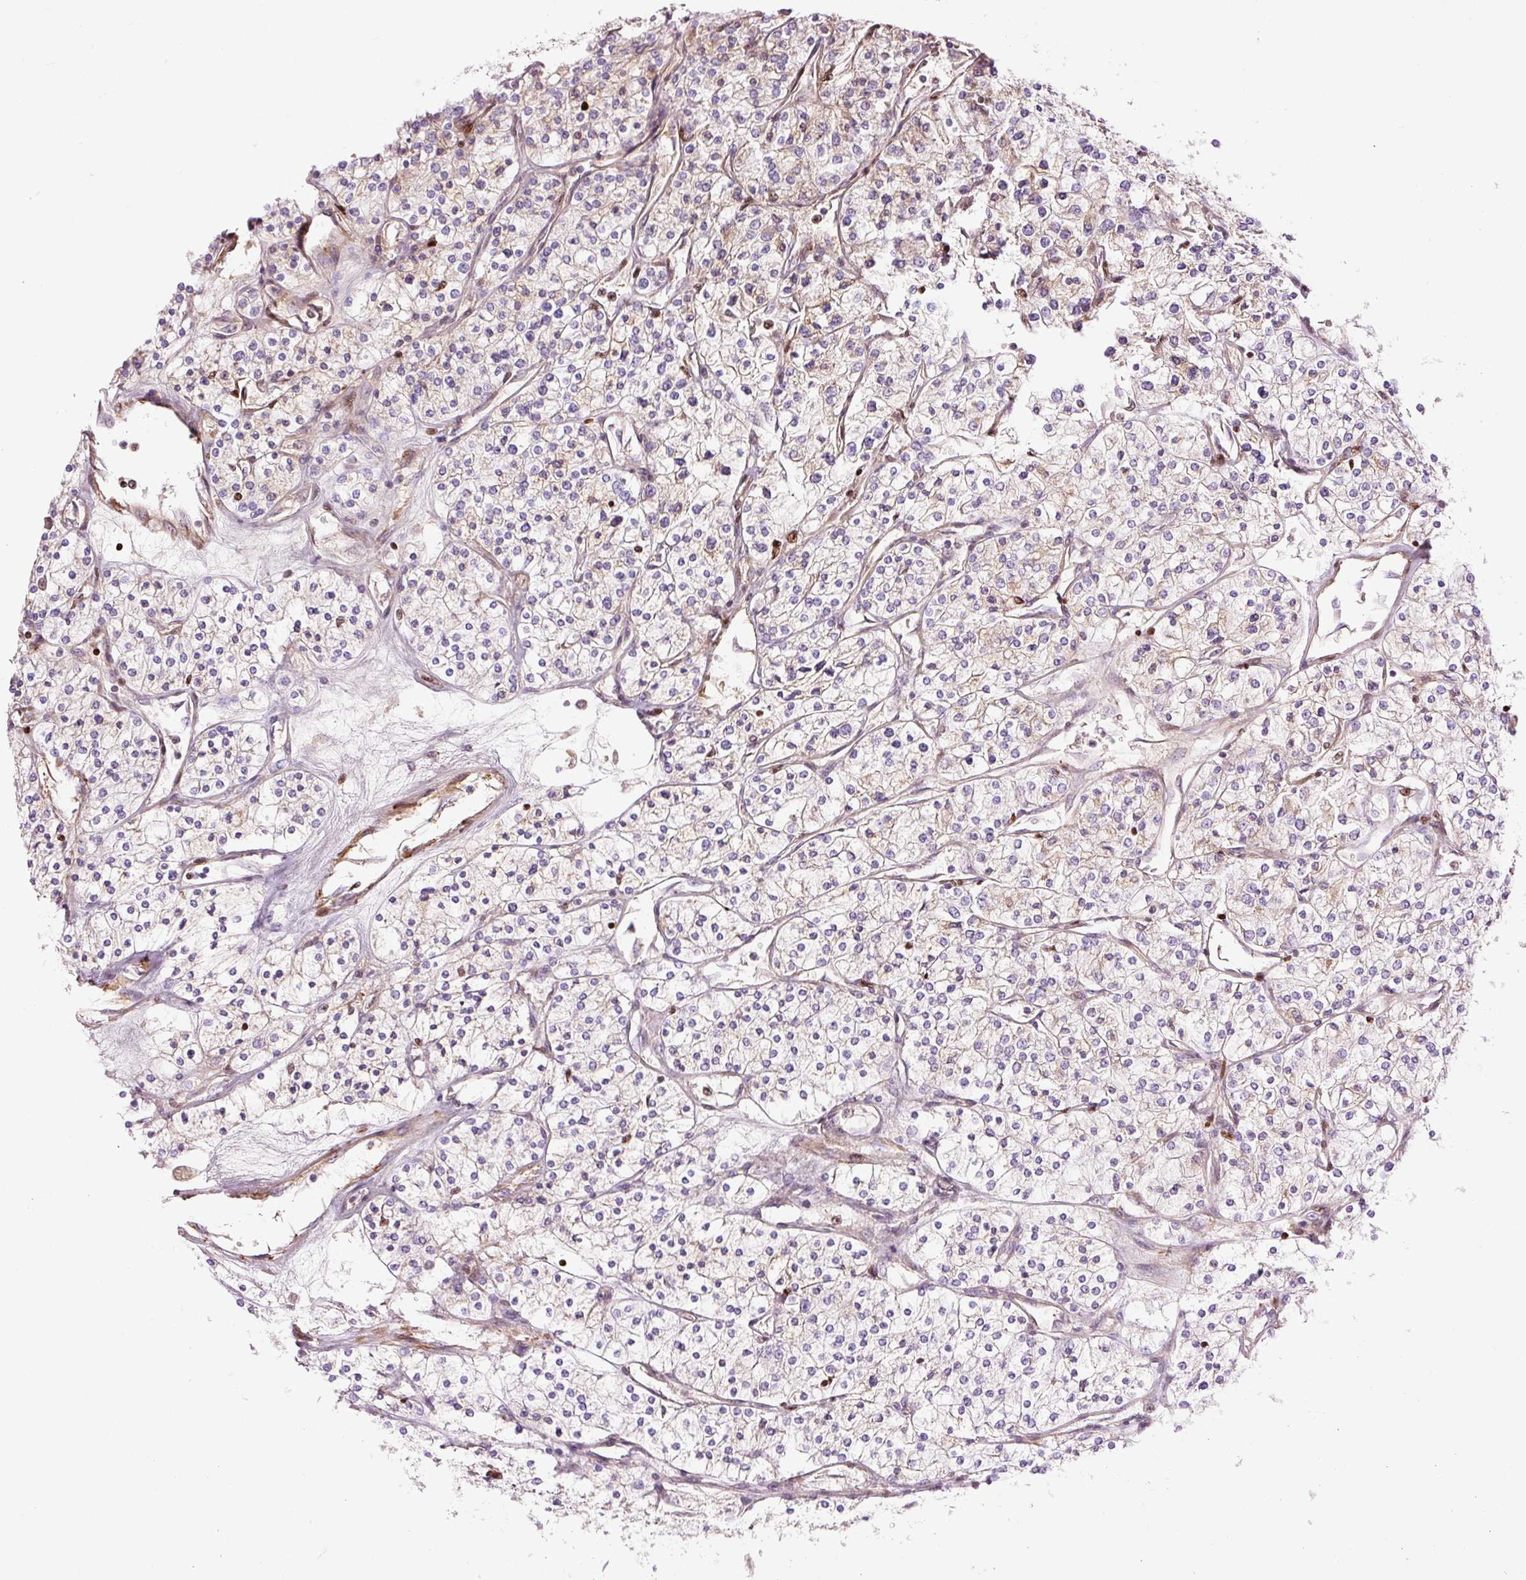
{"staining": {"intensity": "weak", "quantity": "25%-75%", "location": "cytoplasmic/membranous"}, "tissue": "renal cancer", "cell_type": "Tumor cells", "image_type": "cancer", "snomed": [{"axis": "morphology", "description": "Adenocarcinoma, NOS"}, {"axis": "topography", "description": "Kidney"}], "caption": "Approximately 25%-75% of tumor cells in human renal cancer display weak cytoplasmic/membranous protein positivity as visualized by brown immunohistochemical staining.", "gene": "TMEM8B", "patient": {"sex": "male", "age": 80}}